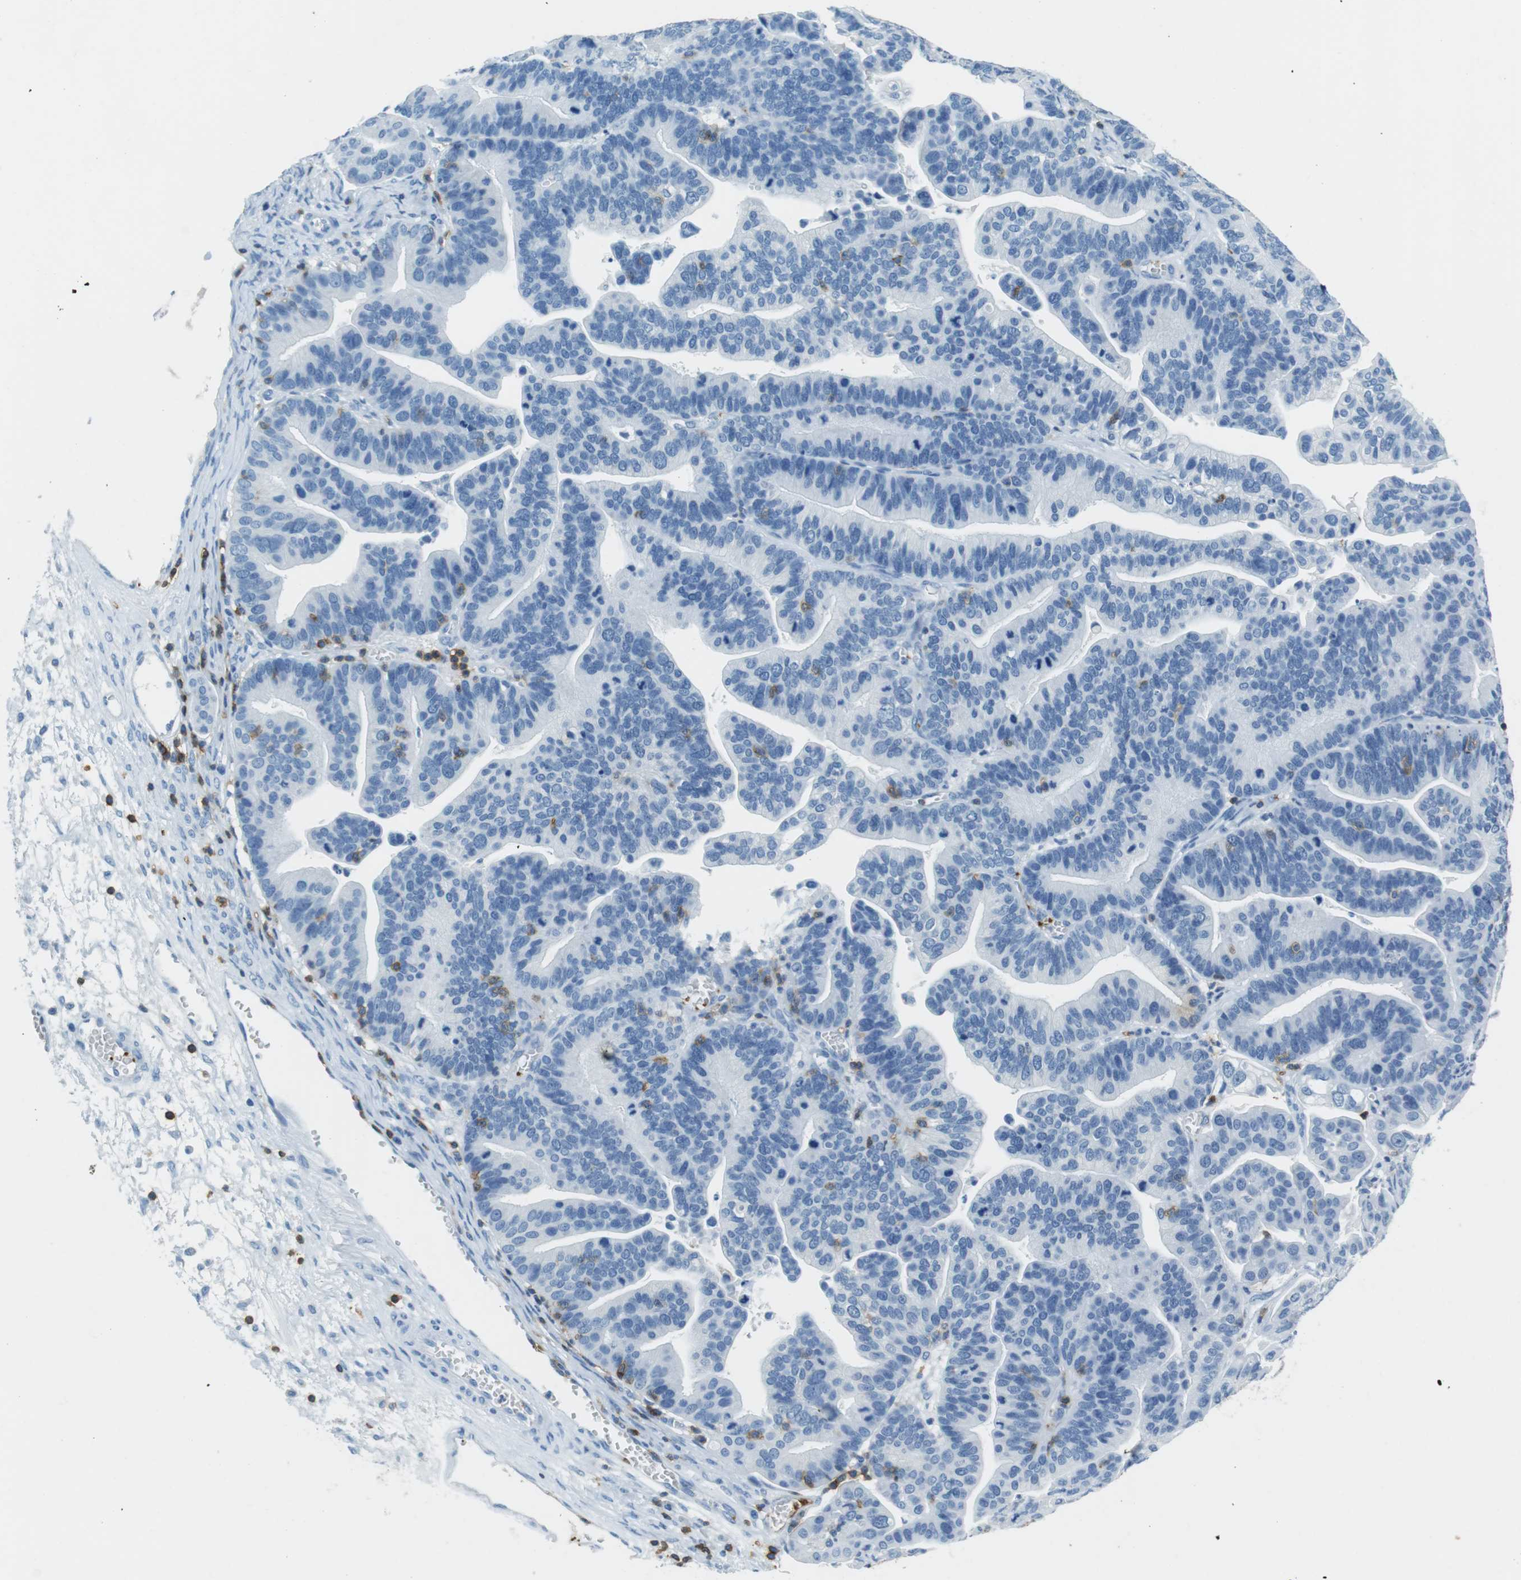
{"staining": {"intensity": "negative", "quantity": "none", "location": "none"}, "tissue": "ovarian cancer", "cell_type": "Tumor cells", "image_type": "cancer", "snomed": [{"axis": "morphology", "description": "Cystadenocarcinoma, serous, NOS"}, {"axis": "topography", "description": "Ovary"}], "caption": "Immunohistochemical staining of ovarian cancer displays no significant expression in tumor cells. Nuclei are stained in blue.", "gene": "LAT", "patient": {"sex": "female", "age": 56}}